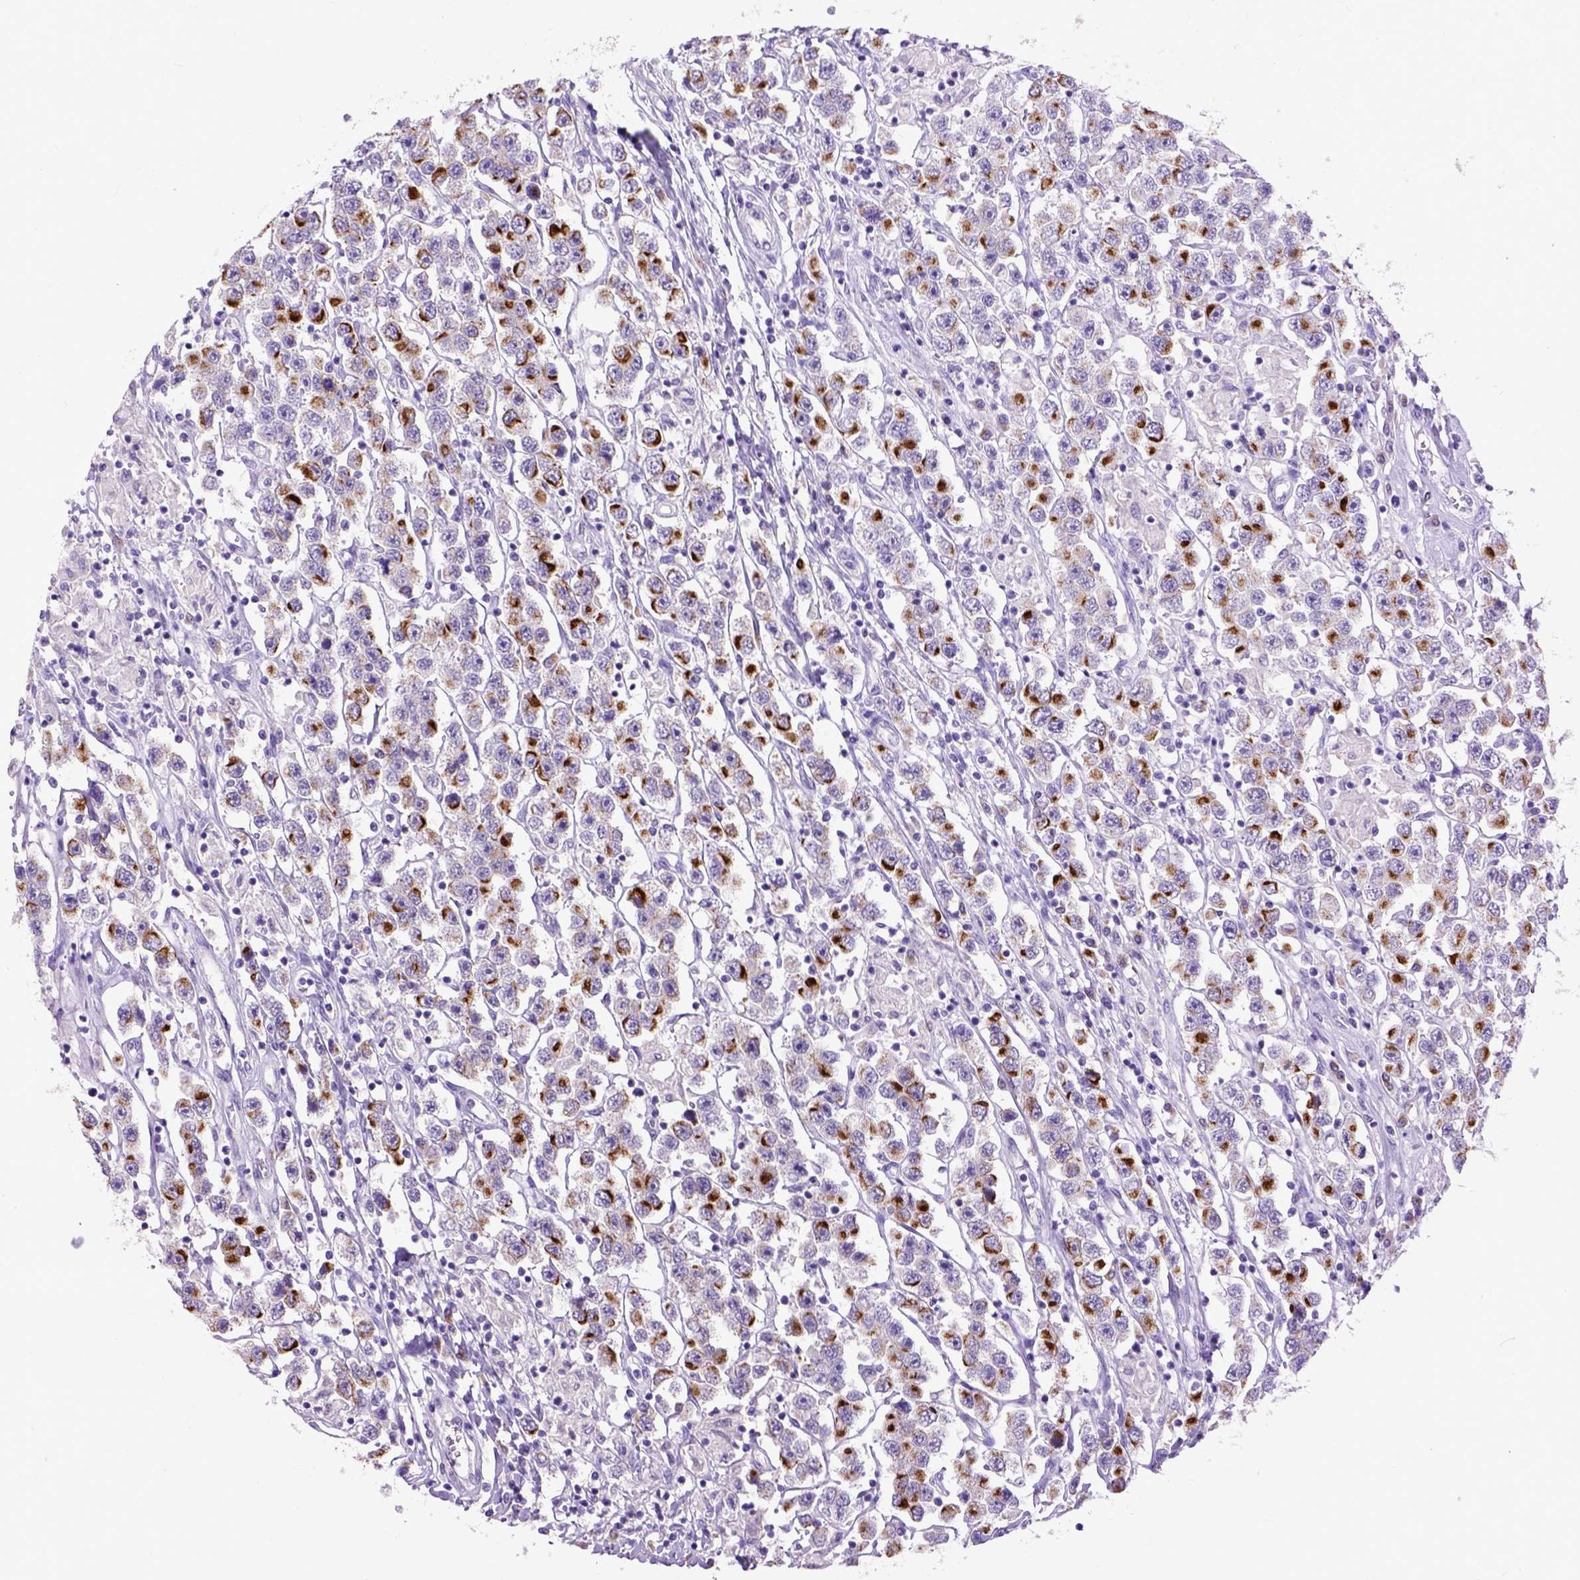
{"staining": {"intensity": "strong", "quantity": "25%-75%", "location": "cytoplasmic/membranous"}, "tissue": "testis cancer", "cell_type": "Tumor cells", "image_type": "cancer", "snomed": [{"axis": "morphology", "description": "Seminoma, NOS"}, {"axis": "topography", "description": "Testis"}], "caption": "An image showing strong cytoplasmic/membranous staining in approximately 25%-75% of tumor cells in seminoma (testis), as visualized by brown immunohistochemical staining.", "gene": "RAB25", "patient": {"sex": "male", "age": 45}}